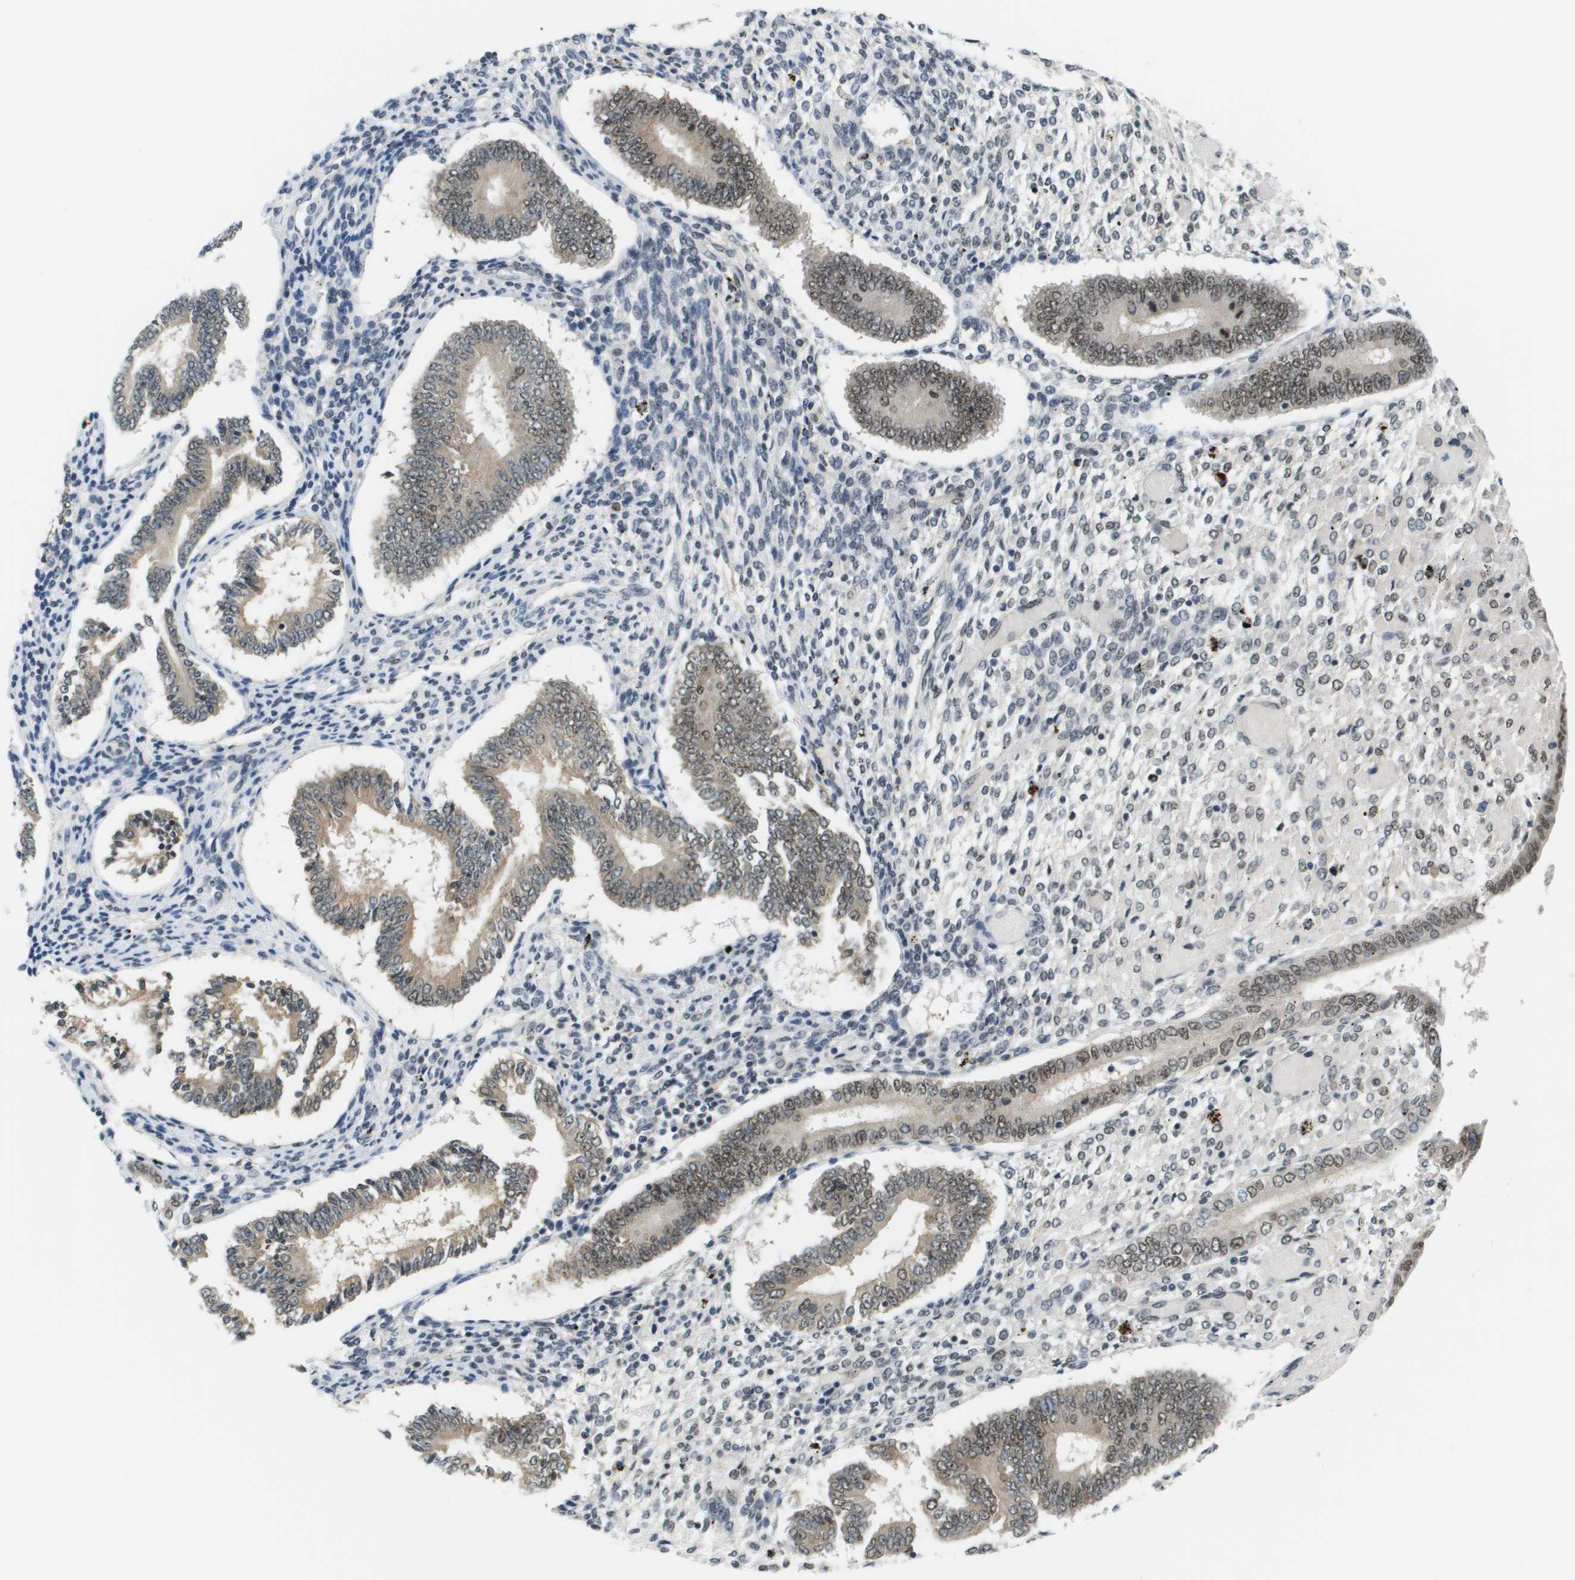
{"staining": {"intensity": "moderate", "quantity": "25%-75%", "location": "nuclear"}, "tissue": "endometrium", "cell_type": "Cells in endometrial stroma", "image_type": "normal", "snomed": [{"axis": "morphology", "description": "Normal tissue, NOS"}, {"axis": "topography", "description": "Endometrium"}], "caption": "This histopathology image reveals benign endometrium stained with immunohistochemistry to label a protein in brown. The nuclear of cells in endometrial stroma show moderate positivity for the protein. Nuclei are counter-stained blue.", "gene": "CBX5", "patient": {"sex": "female", "age": 42}}